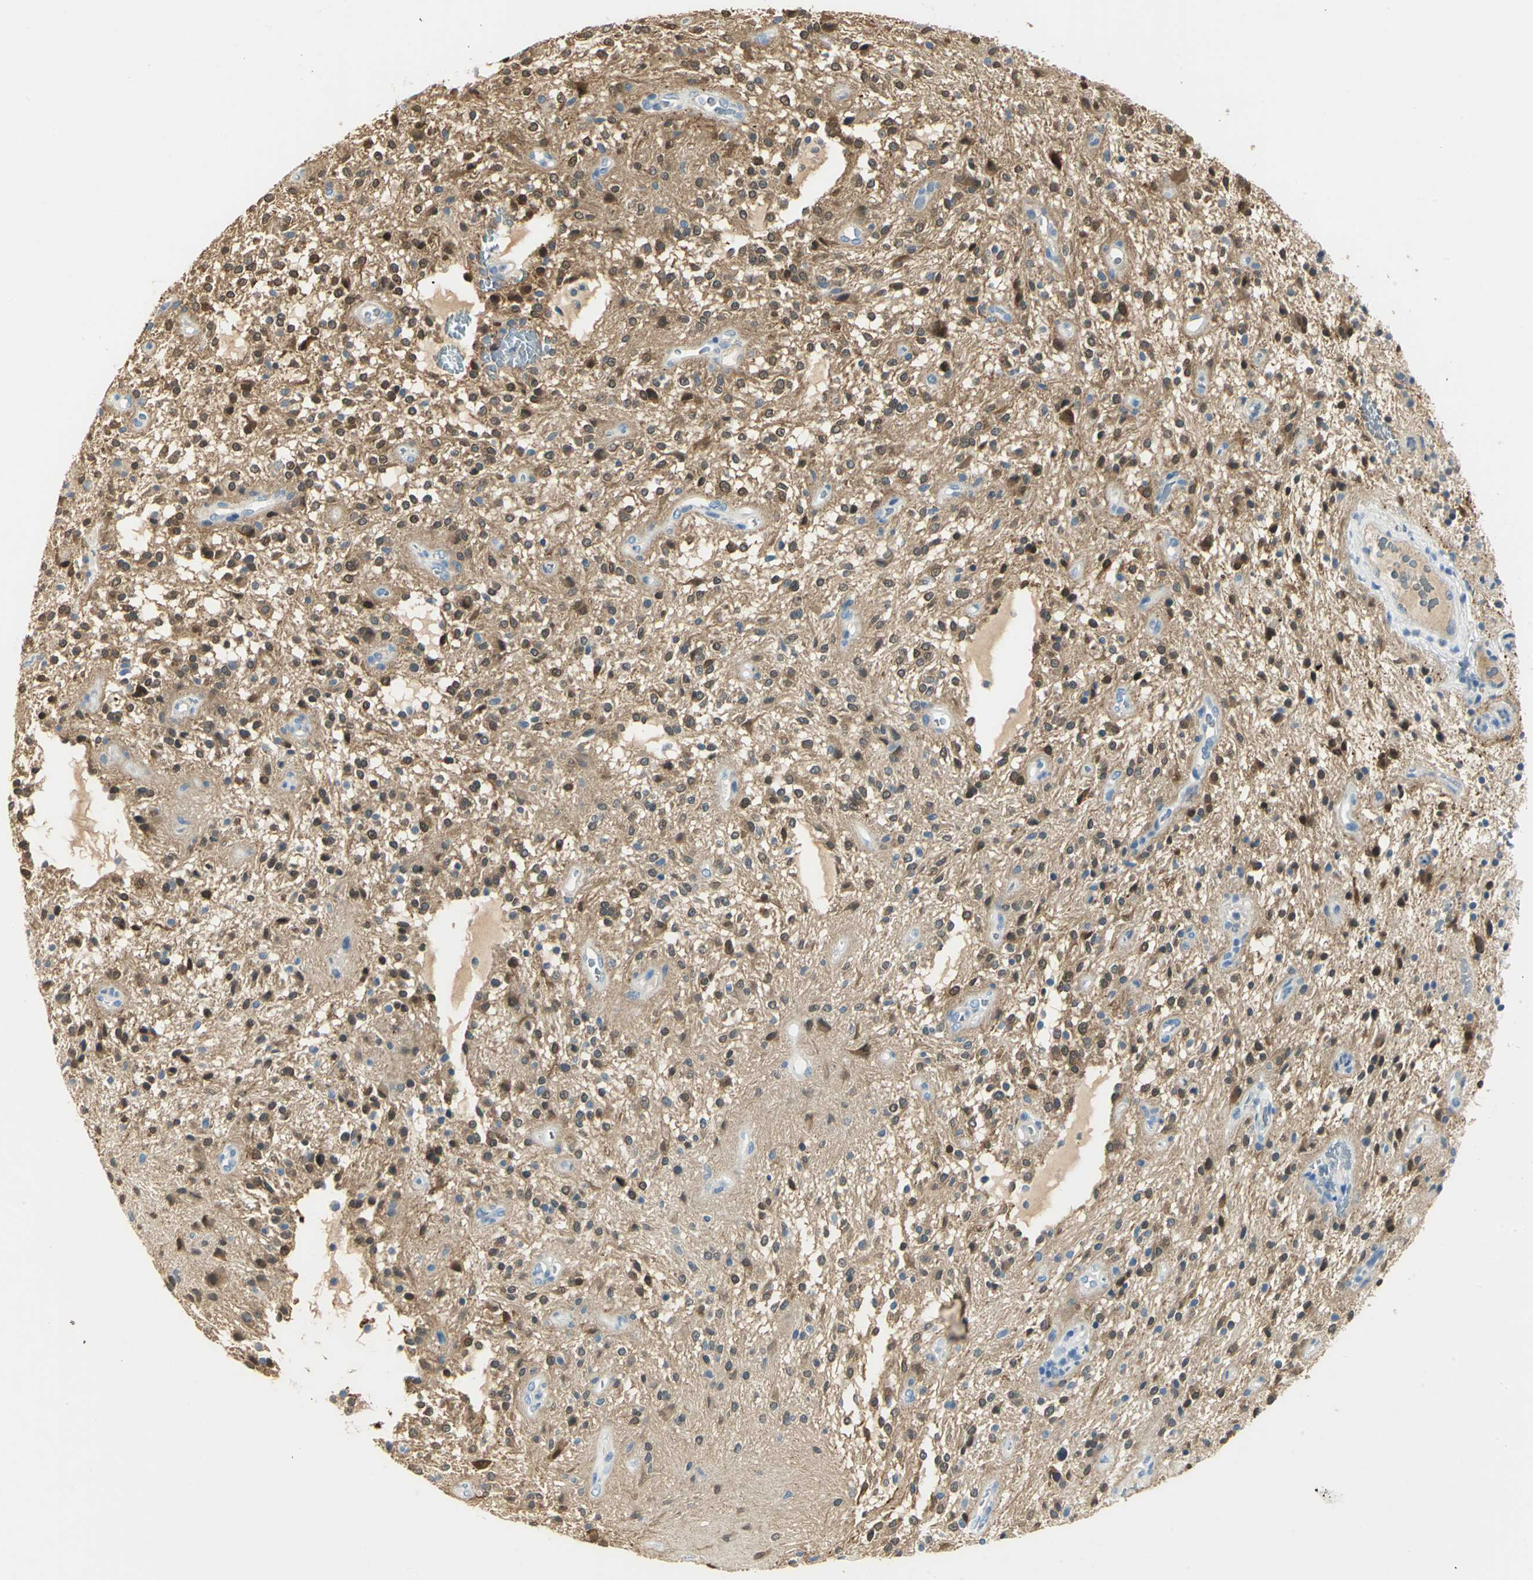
{"staining": {"intensity": "strong", "quantity": ">75%", "location": "cytoplasmic/membranous,nuclear"}, "tissue": "glioma", "cell_type": "Tumor cells", "image_type": "cancer", "snomed": [{"axis": "morphology", "description": "Glioma, malignant, NOS"}, {"axis": "topography", "description": "Cerebellum"}], "caption": "Immunohistochemical staining of human glioma demonstrates high levels of strong cytoplasmic/membranous and nuclear positivity in approximately >75% of tumor cells. Nuclei are stained in blue.", "gene": "UCHL1", "patient": {"sex": "female", "age": 10}}